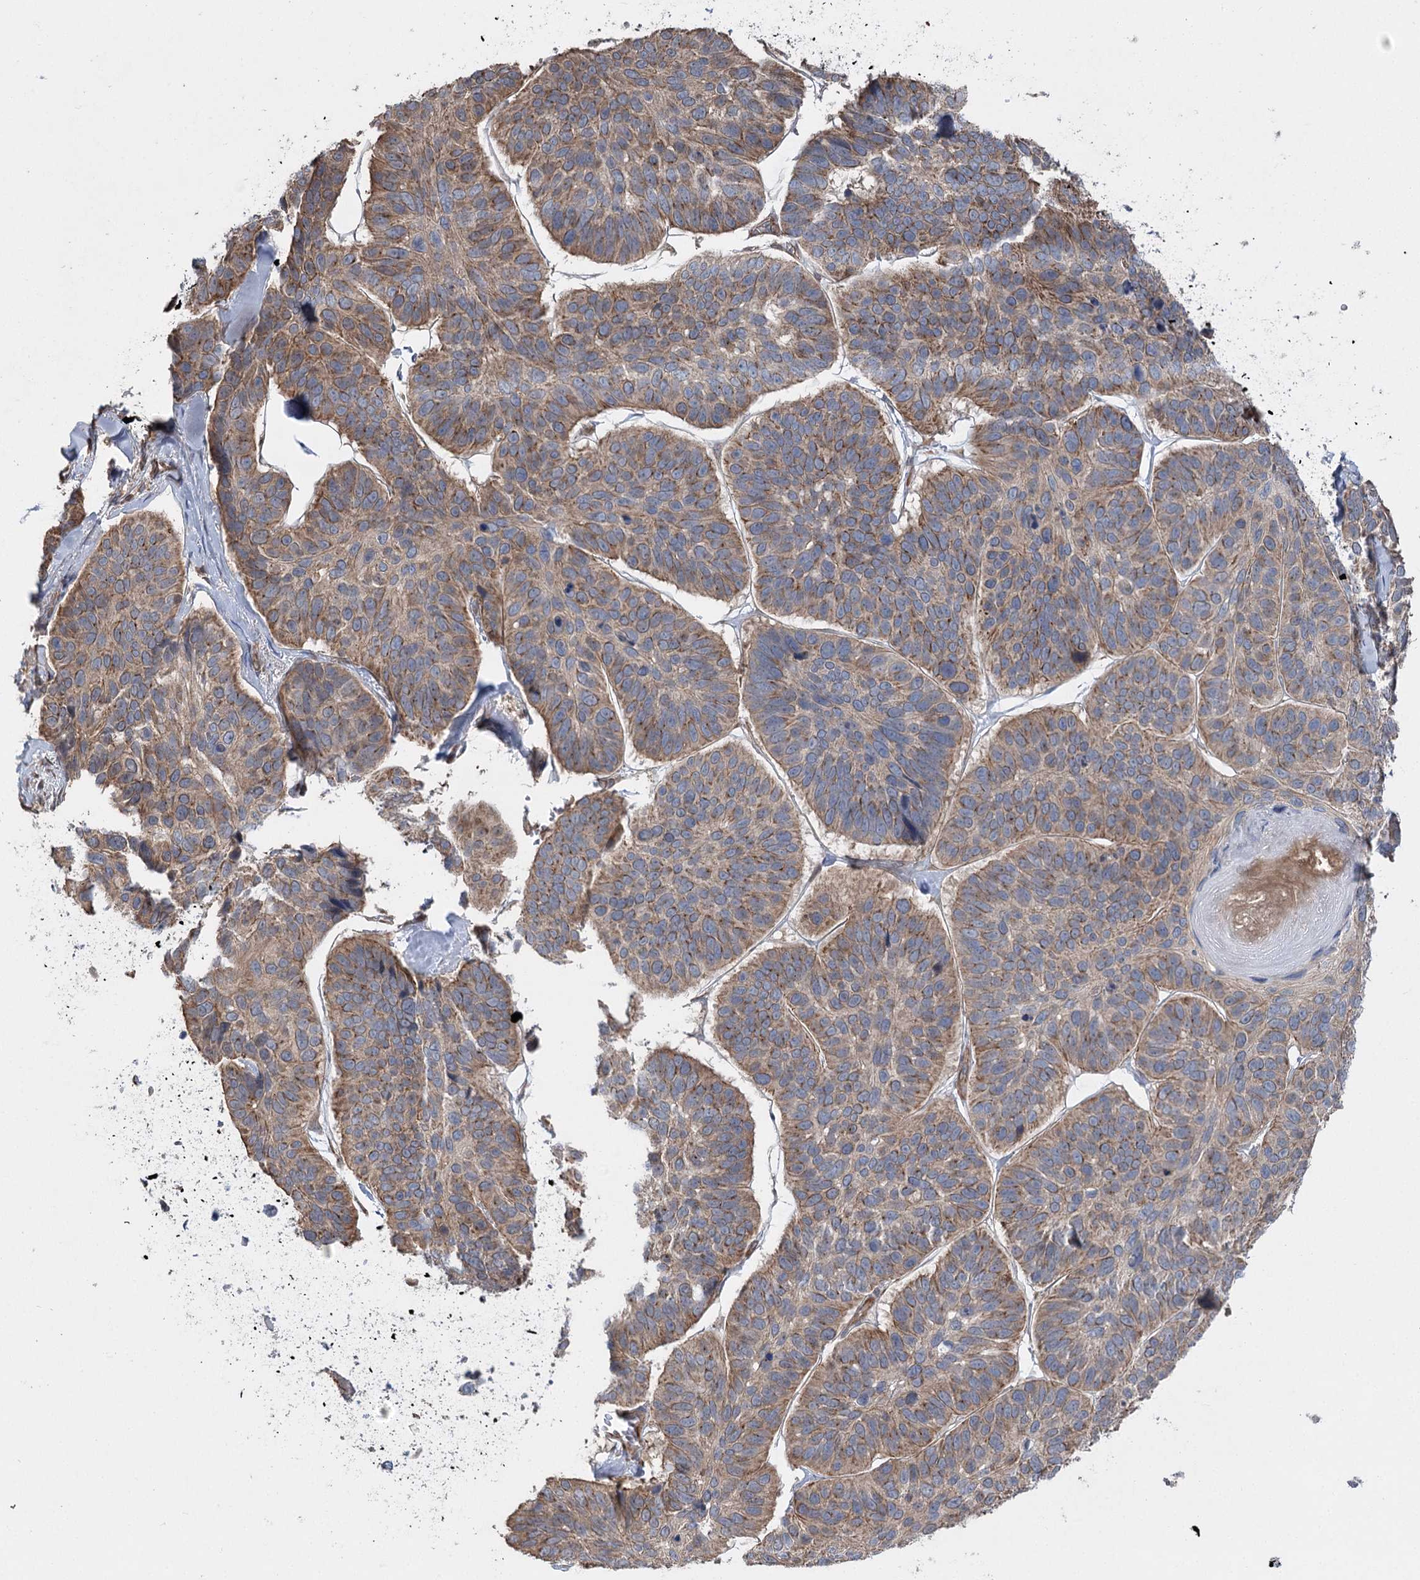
{"staining": {"intensity": "moderate", "quantity": ">75%", "location": "cytoplasmic/membranous"}, "tissue": "skin cancer", "cell_type": "Tumor cells", "image_type": "cancer", "snomed": [{"axis": "morphology", "description": "Basal cell carcinoma"}, {"axis": "topography", "description": "Skin"}], "caption": "Tumor cells demonstrate moderate cytoplasmic/membranous positivity in about >75% of cells in skin cancer (basal cell carcinoma).", "gene": "RWDD4", "patient": {"sex": "male", "age": 62}}